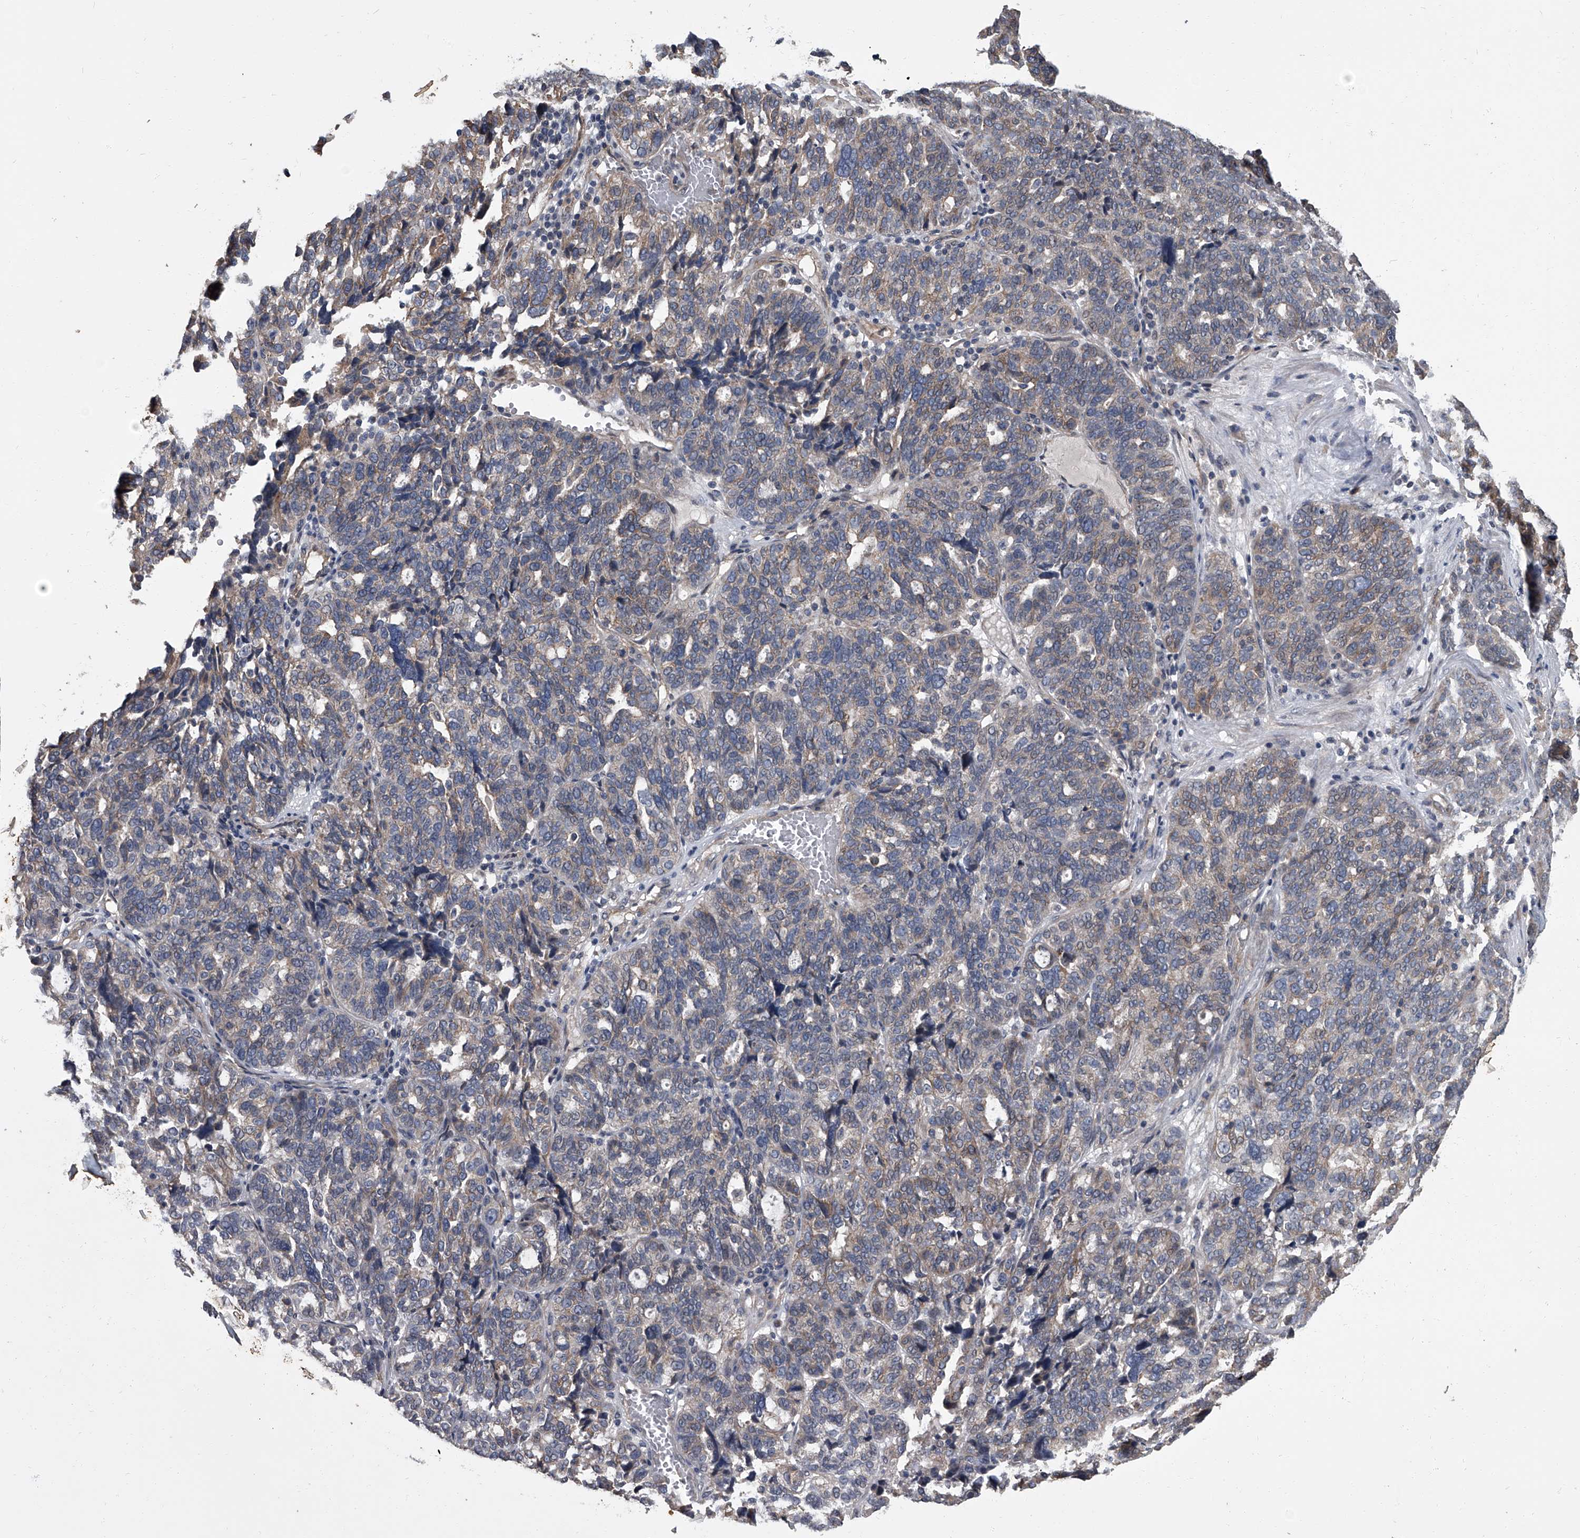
{"staining": {"intensity": "weak", "quantity": "<25%", "location": "cytoplasmic/membranous"}, "tissue": "ovarian cancer", "cell_type": "Tumor cells", "image_type": "cancer", "snomed": [{"axis": "morphology", "description": "Cystadenocarcinoma, serous, NOS"}, {"axis": "topography", "description": "Ovary"}], "caption": "Ovarian cancer (serous cystadenocarcinoma) stained for a protein using IHC exhibits no staining tumor cells.", "gene": "SIRT4", "patient": {"sex": "female", "age": 59}}